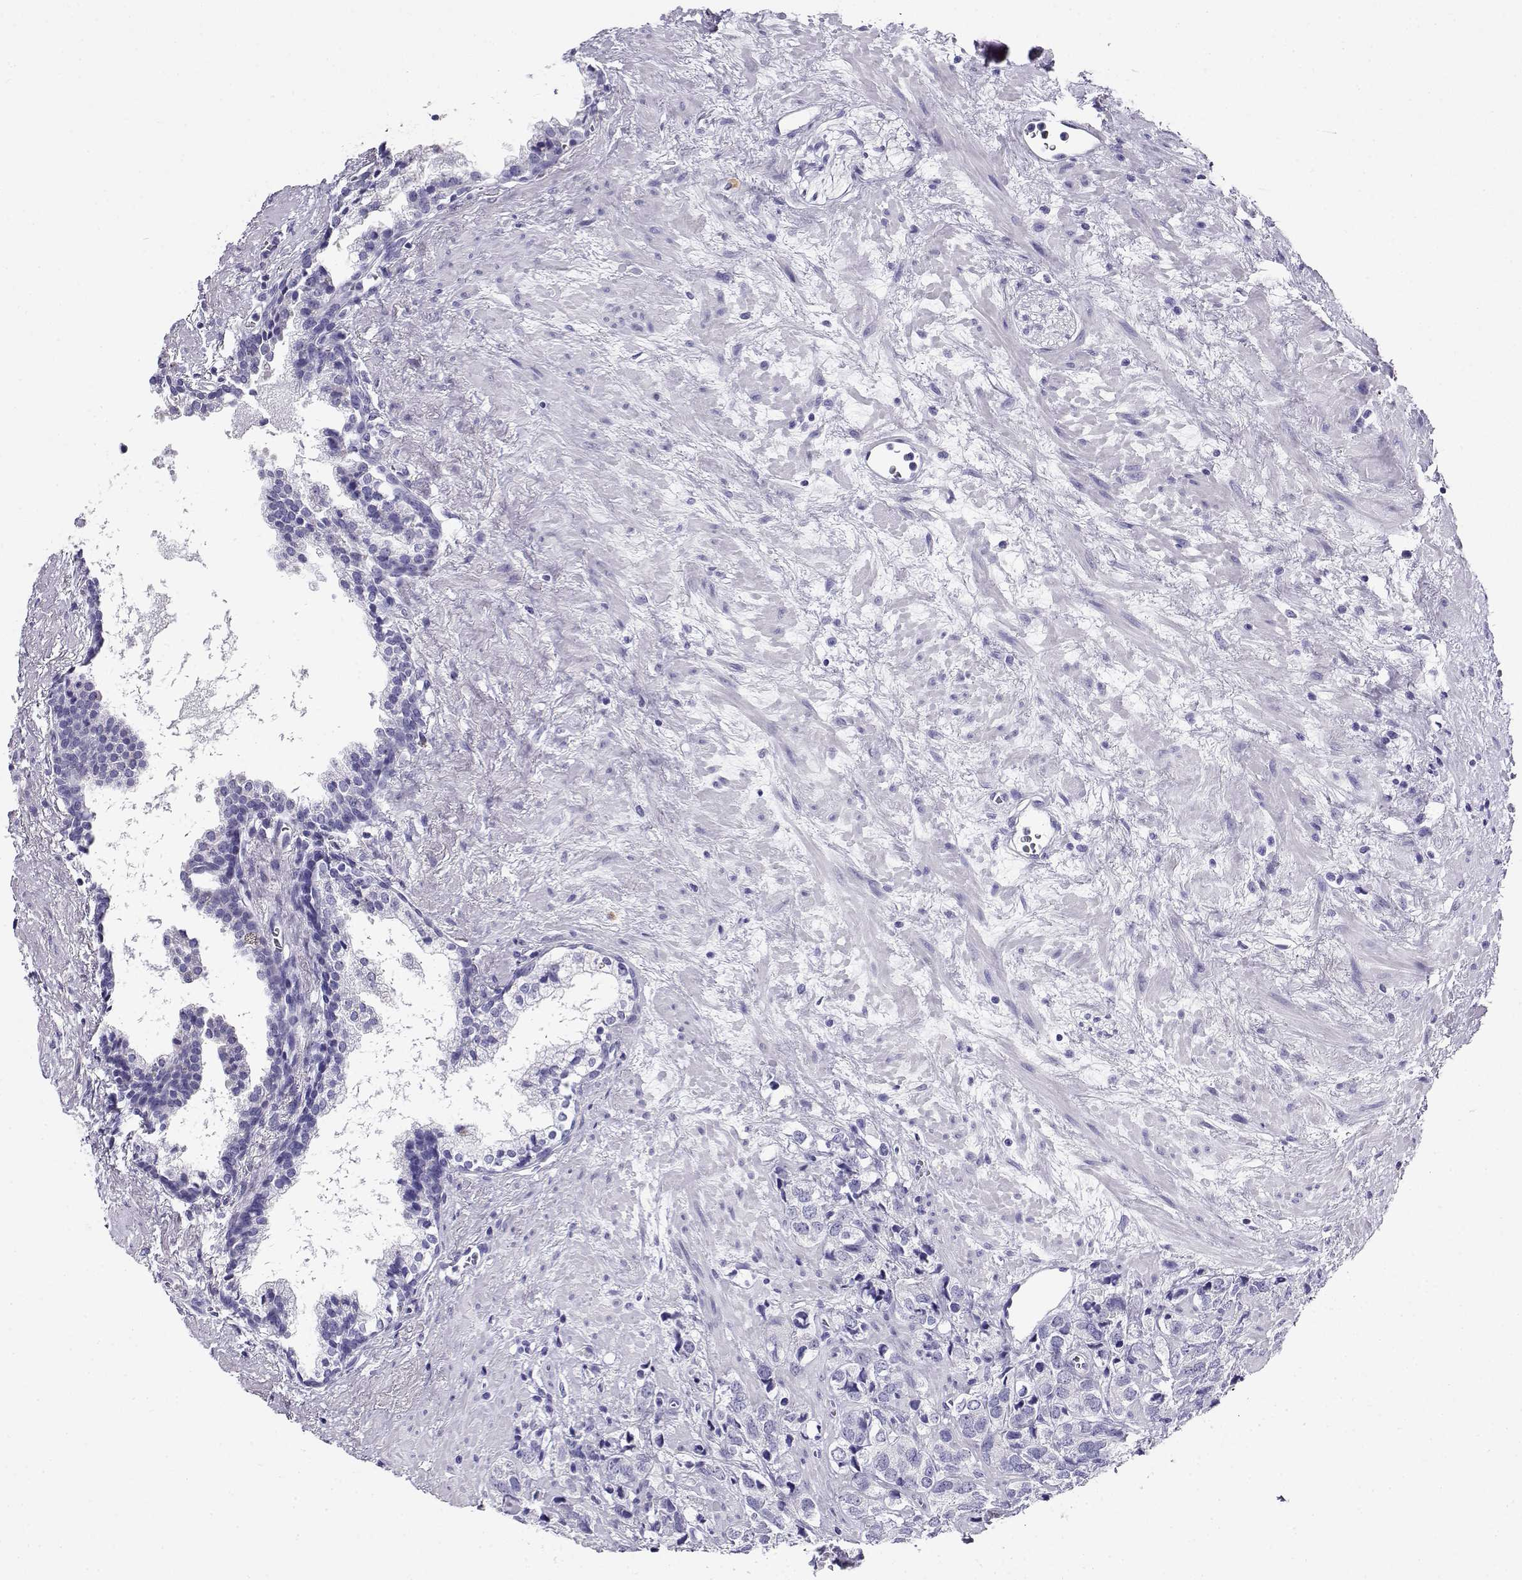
{"staining": {"intensity": "negative", "quantity": "none", "location": "none"}, "tissue": "prostate cancer", "cell_type": "Tumor cells", "image_type": "cancer", "snomed": [{"axis": "morphology", "description": "Adenocarcinoma, NOS"}, {"axis": "topography", "description": "Prostate and seminal vesicle, NOS"}], "caption": "Immunohistochemical staining of human prostate adenocarcinoma shows no significant positivity in tumor cells.", "gene": "CABS1", "patient": {"sex": "male", "age": 63}}